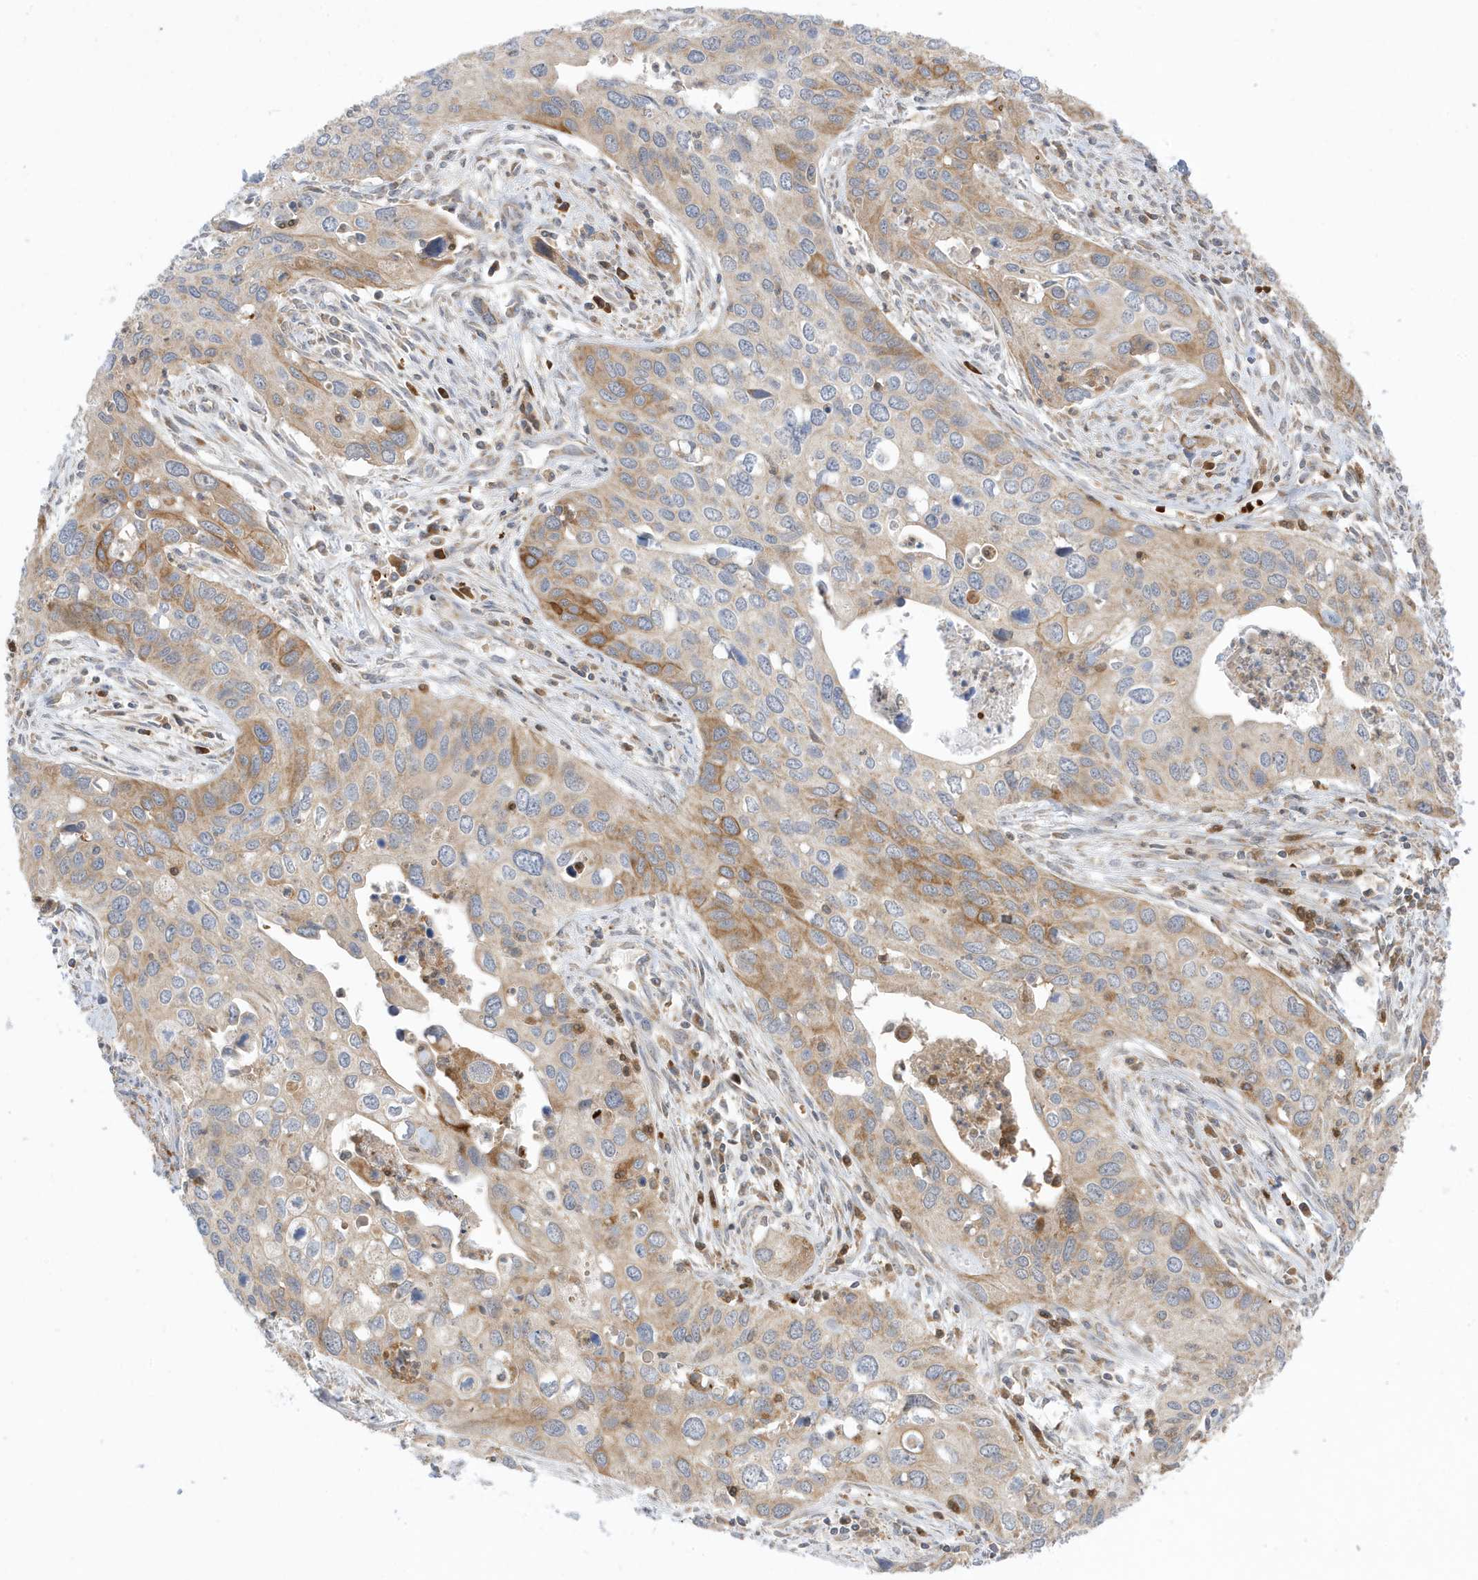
{"staining": {"intensity": "moderate", "quantity": "<25%", "location": "cytoplasmic/membranous"}, "tissue": "cervical cancer", "cell_type": "Tumor cells", "image_type": "cancer", "snomed": [{"axis": "morphology", "description": "Squamous cell carcinoma, NOS"}, {"axis": "topography", "description": "Cervix"}], "caption": "Immunohistochemistry (DAB) staining of human squamous cell carcinoma (cervical) exhibits moderate cytoplasmic/membranous protein staining in about <25% of tumor cells. The protein of interest is stained brown, and the nuclei are stained in blue (DAB (3,3'-diaminobenzidine) IHC with brightfield microscopy, high magnification).", "gene": "NPPC", "patient": {"sex": "female", "age": 55}}